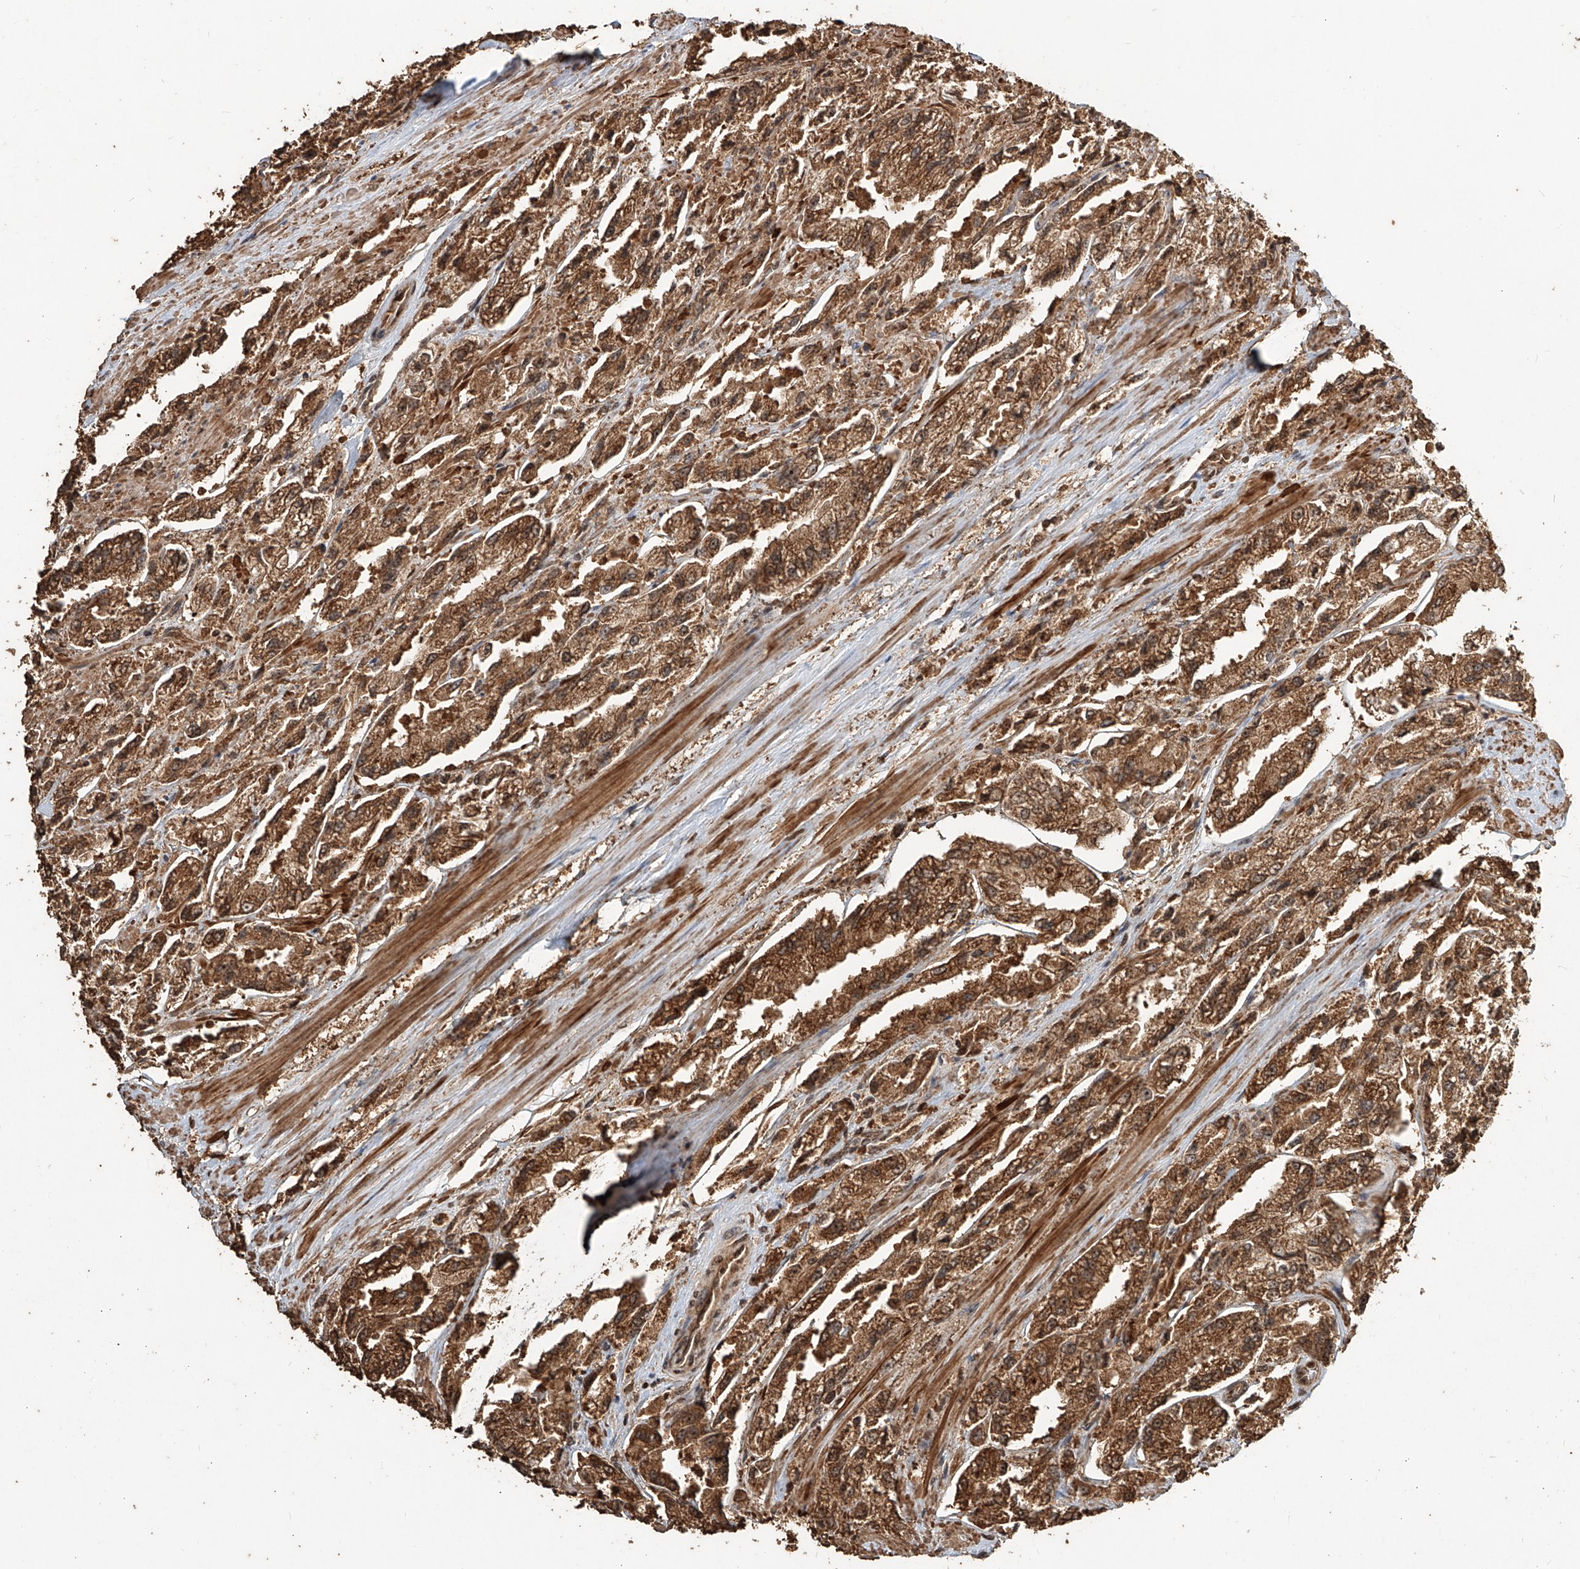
{"staining": {"intensity": "strong", "quantity": ">75%", "location": "cytoplasmic/membranous"}, "tissue": "prostate cancer", "cell_type": "Tumor cells", "image_type": "cancer", "snomed": [{"axis": "morphology", "description": "Adenocarcinoma, High grade"}, {"axis": "topography", "description": "Prostate"}], "caption": "Immunohistochemical staining of adenocarcinoma (high-grade) (prostate) demonstrates high levels of strong cytoplasmic/membranous staining in about >75% of tumor cells. The protein is stained brown, and the nuclei are stained in blue (DAB IHC with brightfield microscopy, high magnification).", "gene": "ZNF660", "patient": {"sex": "male", "age": 58}}